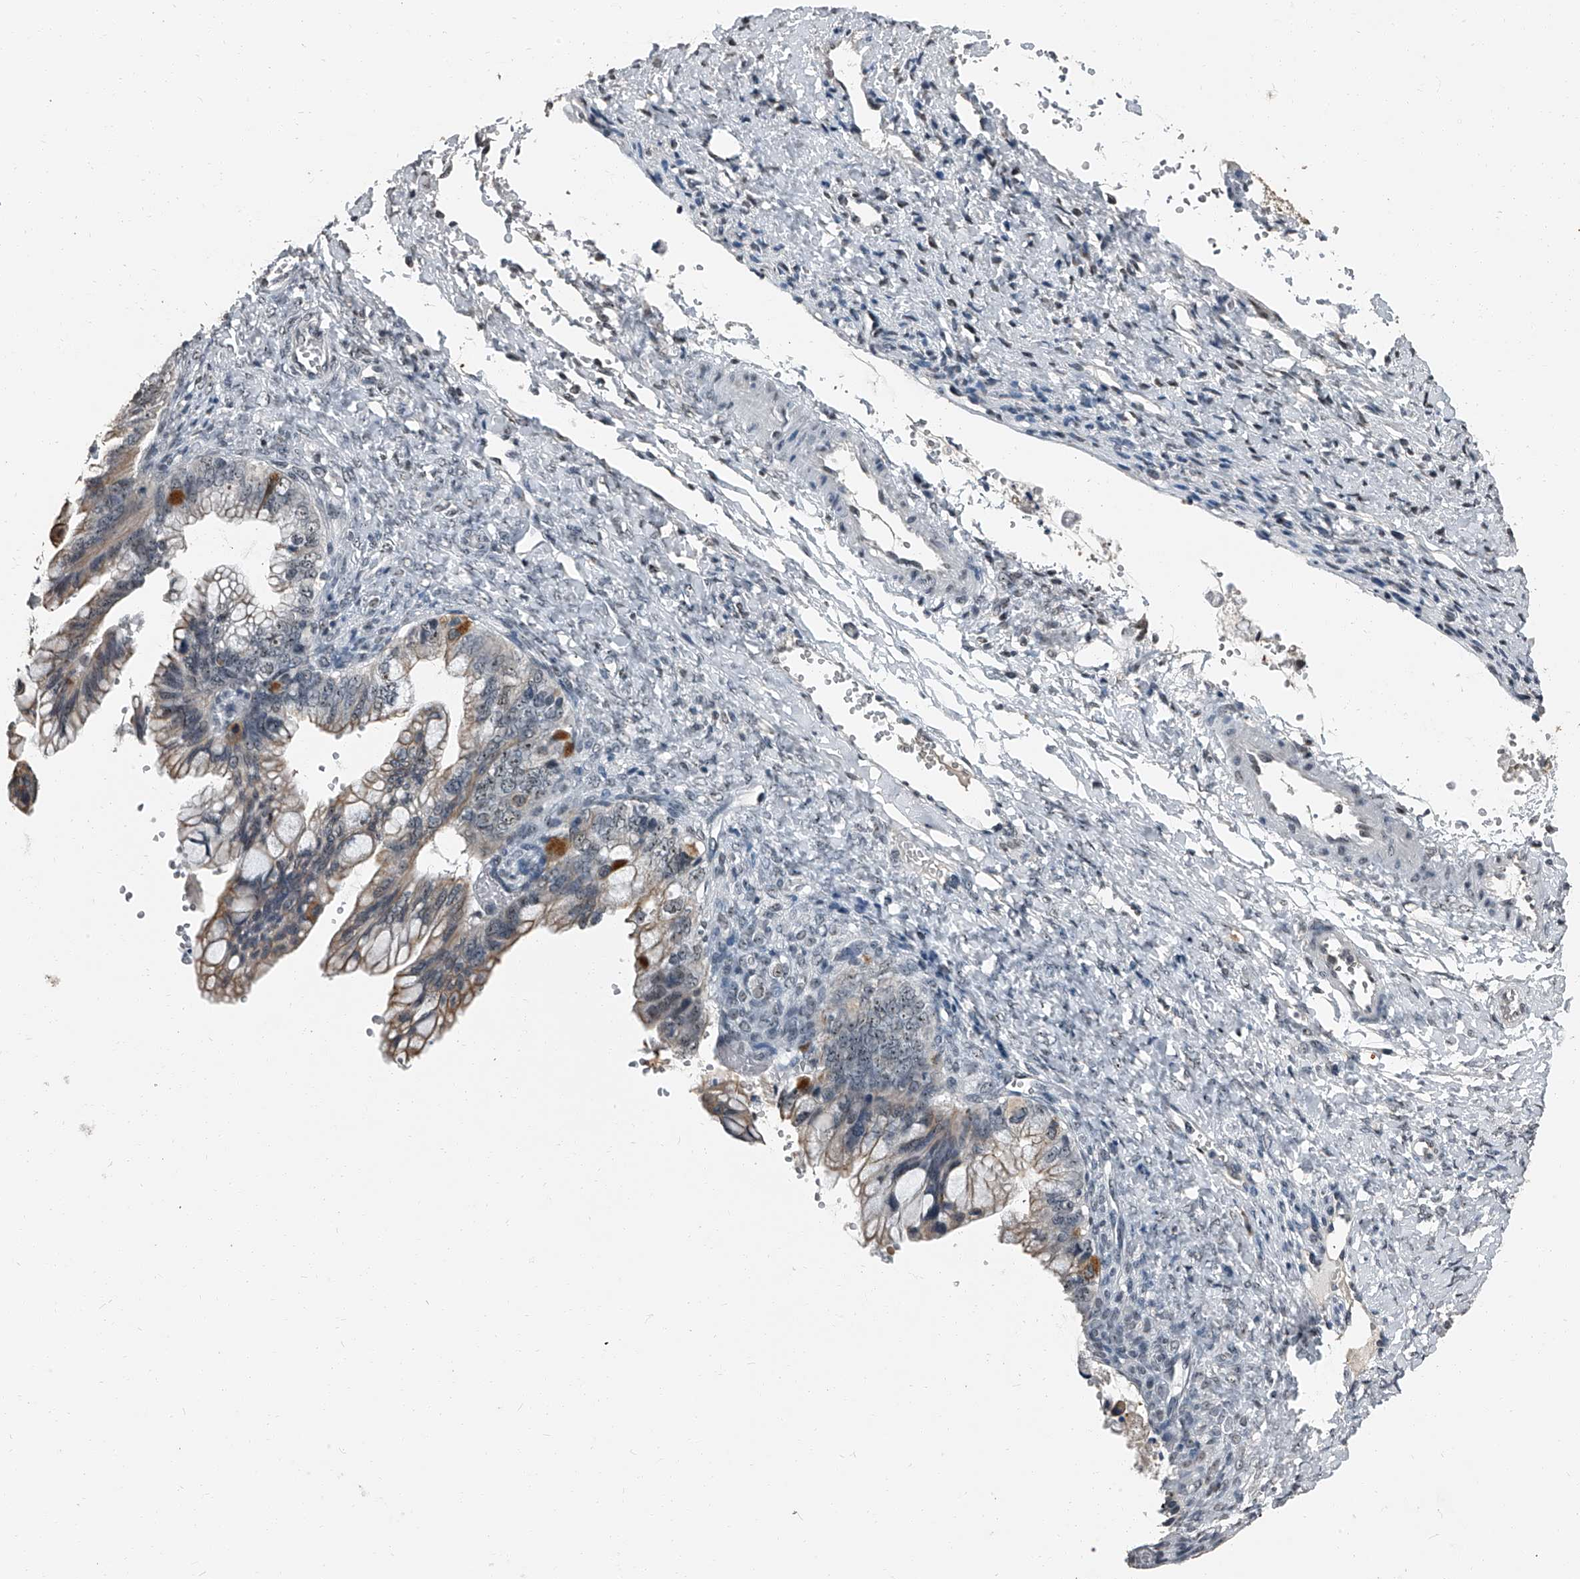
{"staining": {"intensity": "weak", "quantity": "25%-75%", "location": "cytoplasmic/membranous,nuclear"}, "tissue": "ovarian cancer", "cell_type": "Tumor cells", "image_type": "cancer", "snomed": [{"axis": "morphology", "description": "Cystadenocarcinoma, mucinous, NOS"}, {"axis": "topography", "description": "Ovary"}], "caption": "IHC (DAB) staining of human mucinous cystadenocarcinoma (ovarian) shows weak cytoplasmic/membranous and nuclear protein expression in about 25%-75% of tumor cells. (IHC, brightfield microscopy, high magnification).", "gene": "TCOF1", "patient": {"sex": "female", "age": 36}}